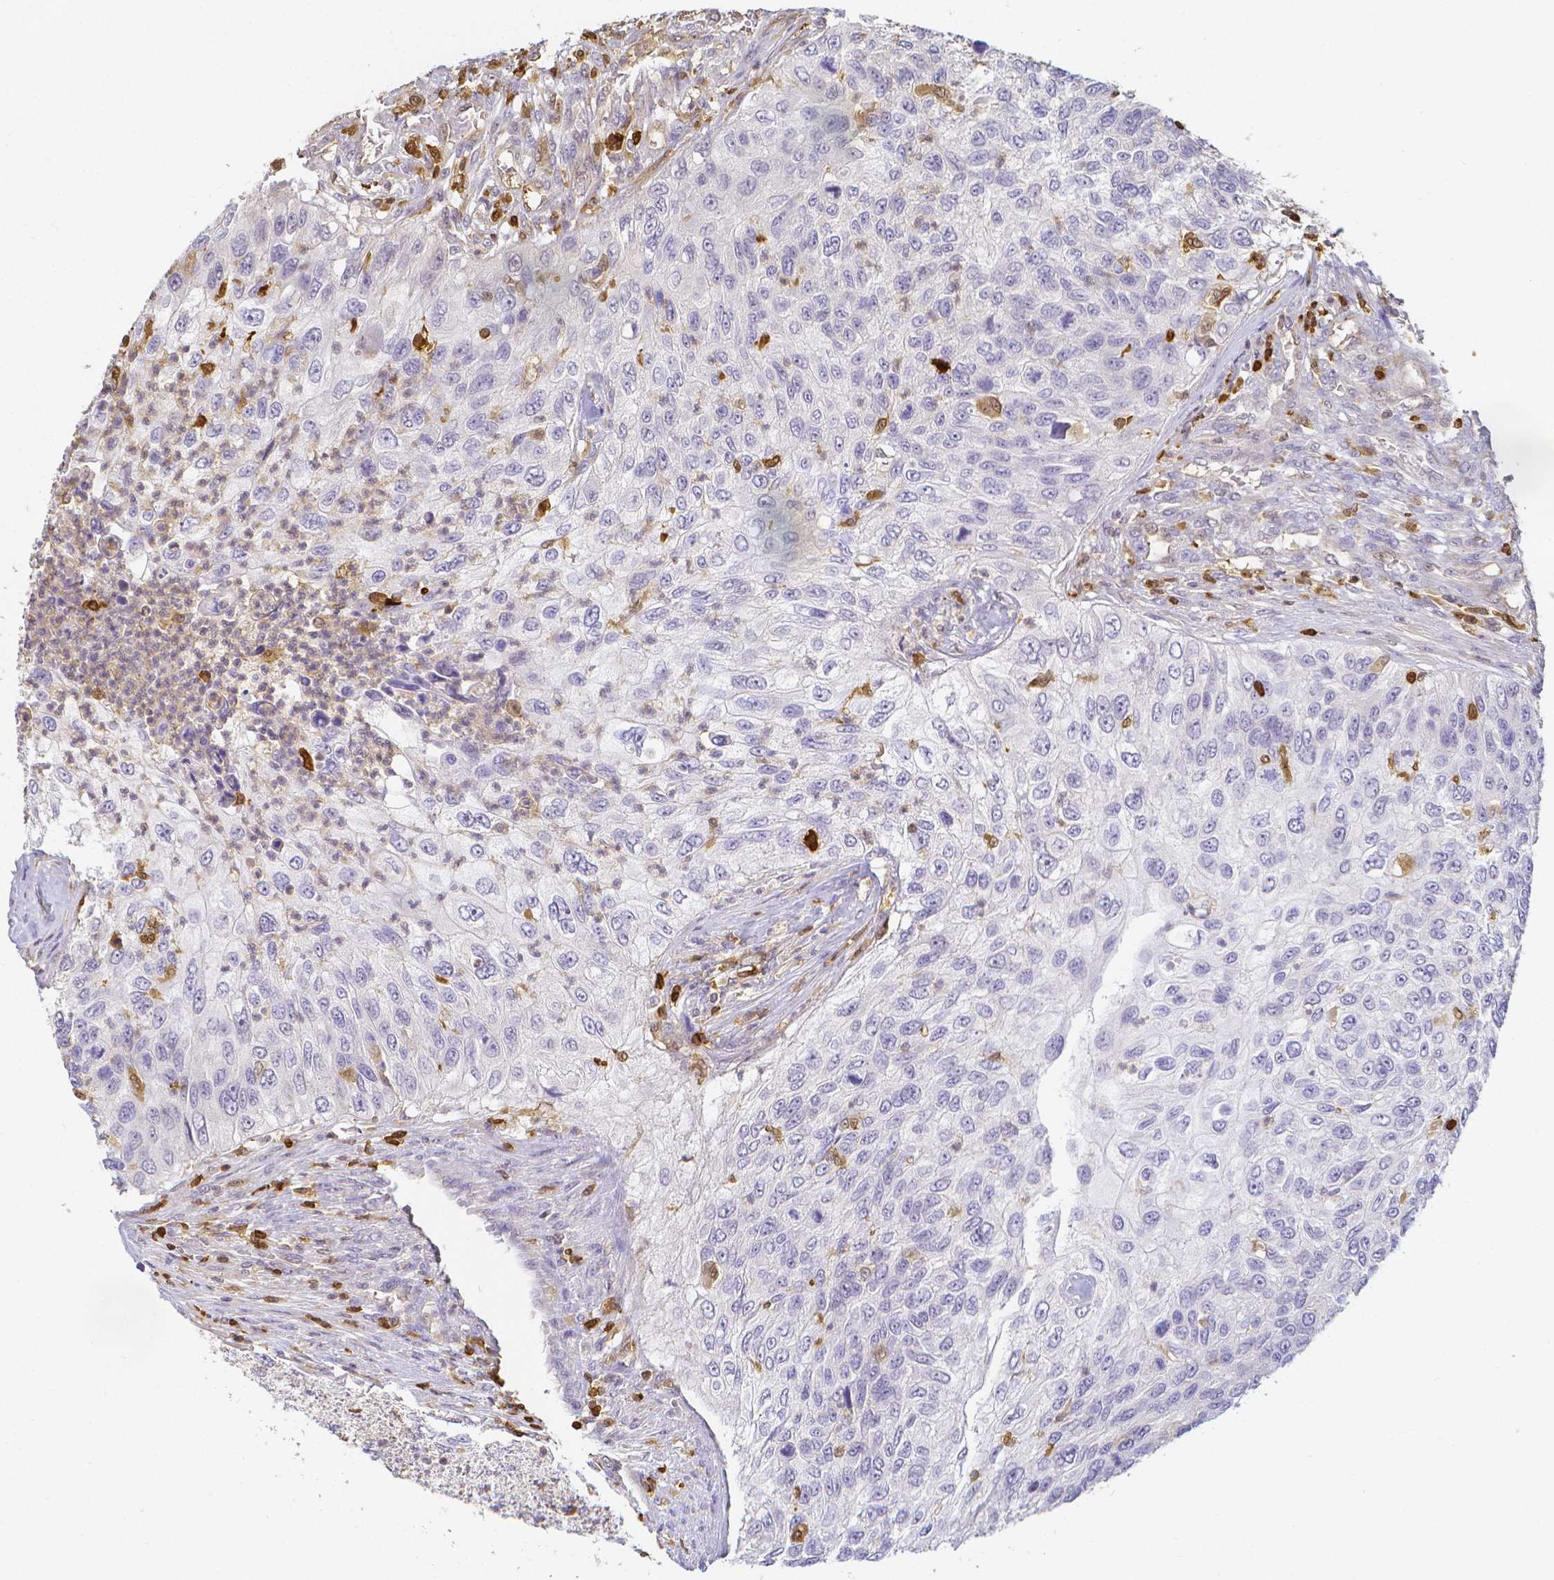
{"staining": {"intensity": "negative", "quantity": "none", "location": "none"}, "tissue": "urothelial cancer", "cell_type": "Tumor cells", "image_type": "cancer", "snomed": [{"axis": "morphology", "description": "Urothelial carcinoma, High grade"}, {"axis": "topography", "description": "Urinary bladder"}], "caption": "This photomicrograph is of high-grade urothelial carcinoma stained with immunohistochemistry (IHC) to label a protein in brown with the nuclei are counter-stained blue. There is no staining in tumor cells.", "gene": "COTL1", "patient": {"sex": "female", "age": 60}}